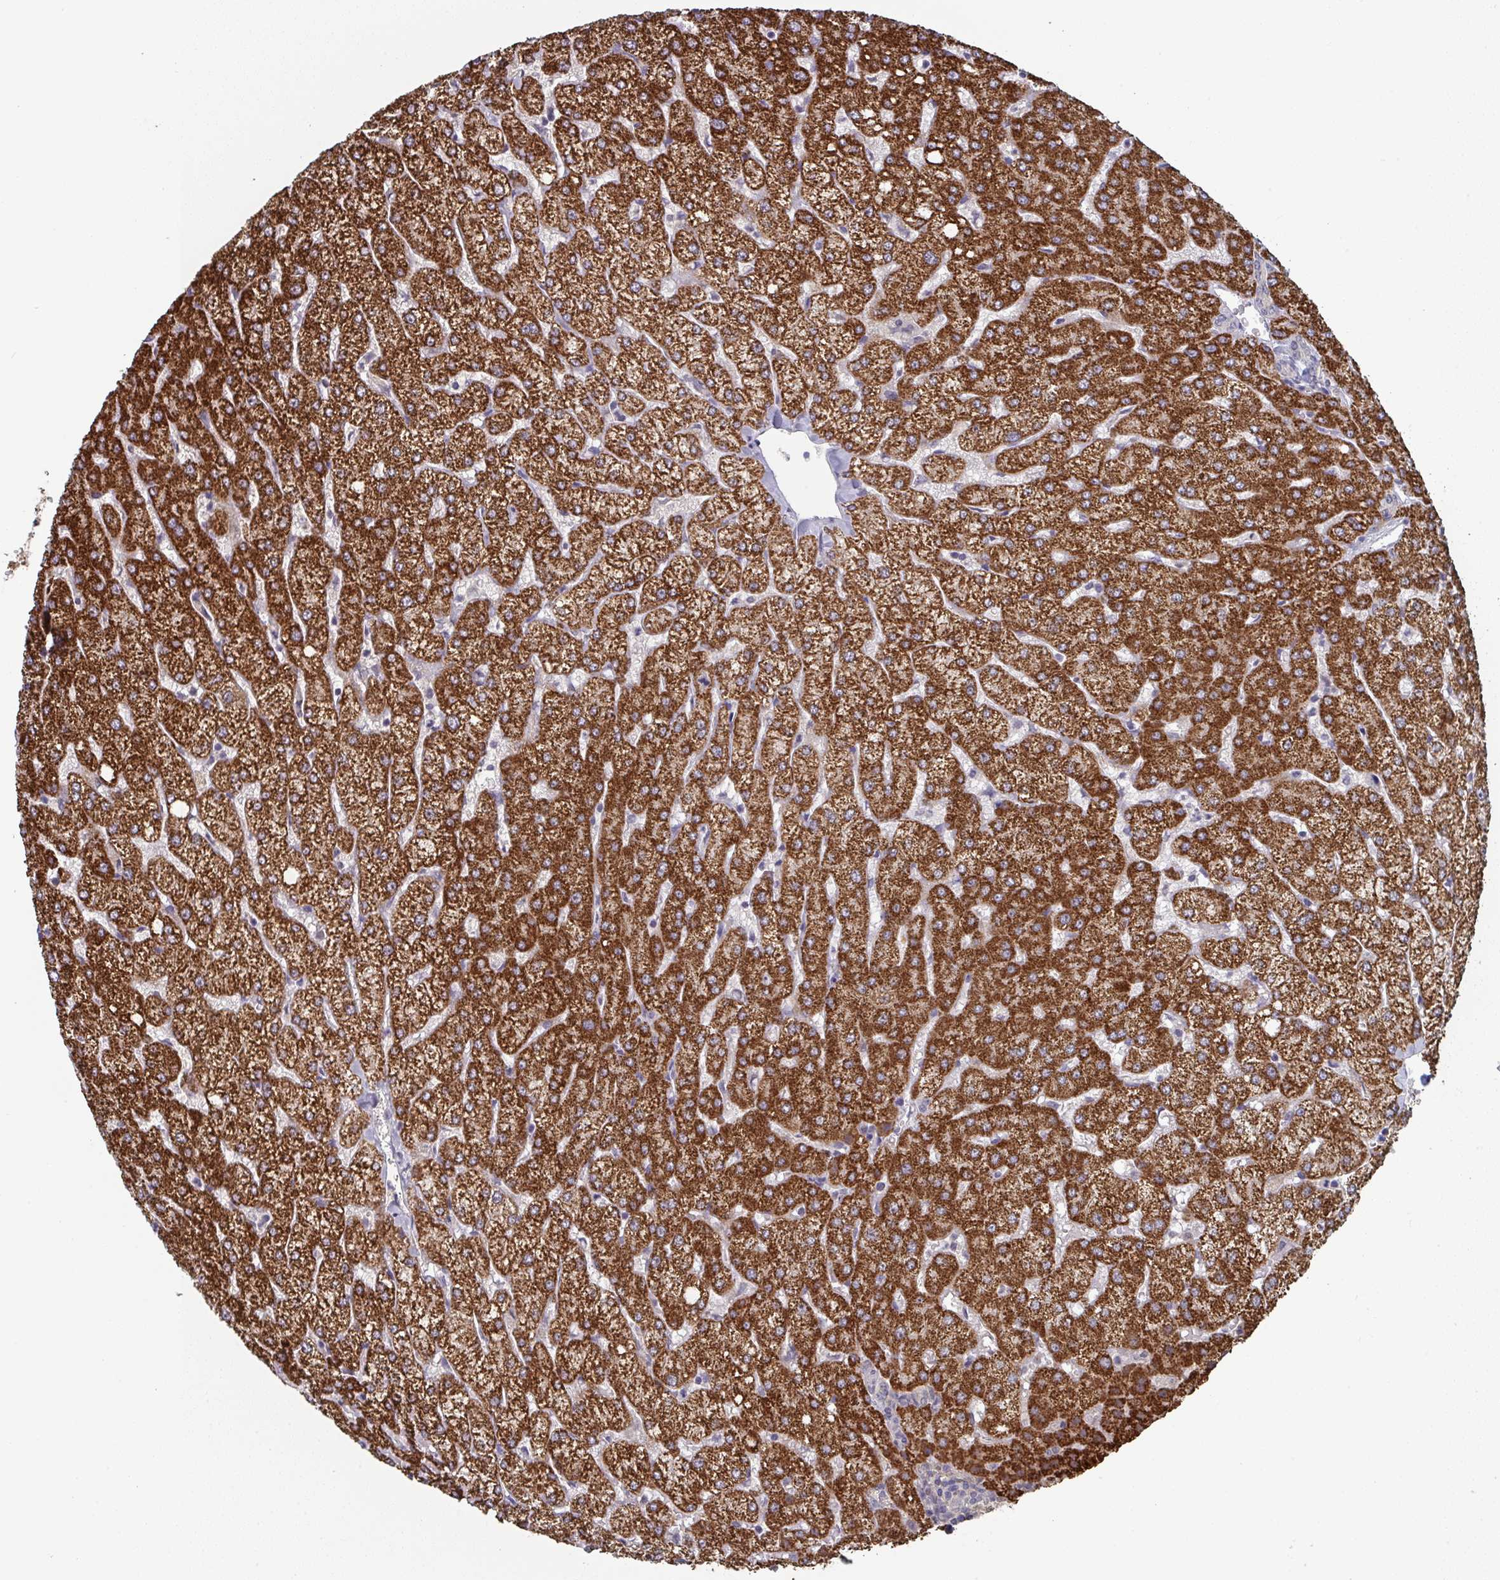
{"staining": {"intensity": "negative", "quantity": "none", "location": "none"}, "tissue": "liver", "cell_type": "Cholangiocytes", "image_type": "normal", "snomed": [{"axis": "morphology", "description": "Normal tissue, NOS"}, {"axis": "topography", "description": "Liver"}], "caption": "DAB immunohistochemical staining of normal liver demonstrates no significant expression in cholangiocytes.", "gene": "LIX1", "patient": {"sex": "female", "age": 54}}